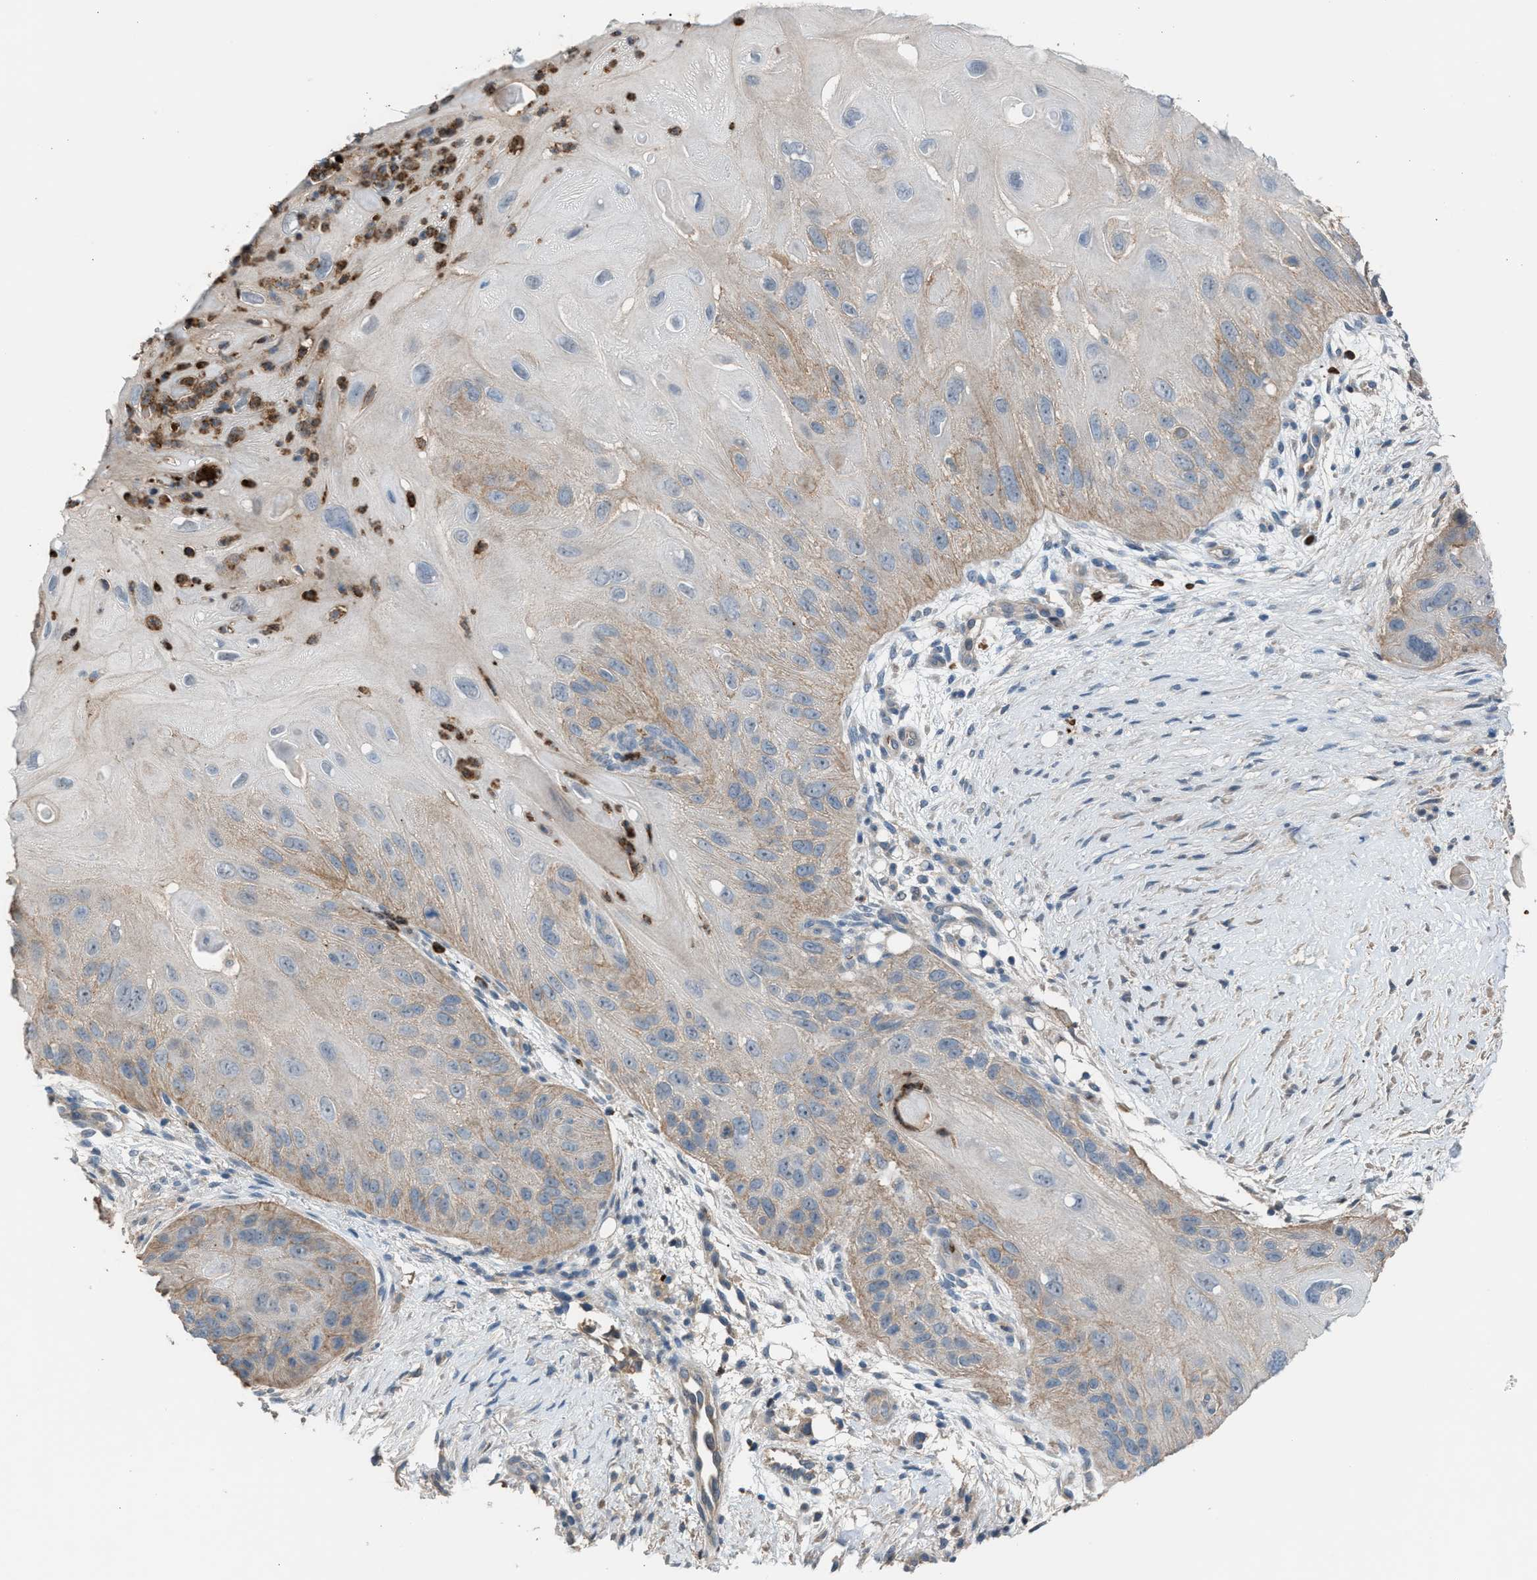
{"staining": {"intensity": "weak", "quantity": "25%-75%", "location": "cytoplasmic/membranous"}, "tissue": "skin cancer", "cell_type": "Tumor cells", "image_type": "cancer", "snomed": [{"axis": "morphology", "description": "Squamous cell carcinoma, NOS"}, {"axis": "topography", "description": "Skin"}], "caption": "A histopathology image of human skin squamous cell carcinoma stained for a protein displays weak cytoplasmic/membranous brown staining in tumor cells.", "gene": "CFAP77", "patient": {"sex": "female", "age": 77}}